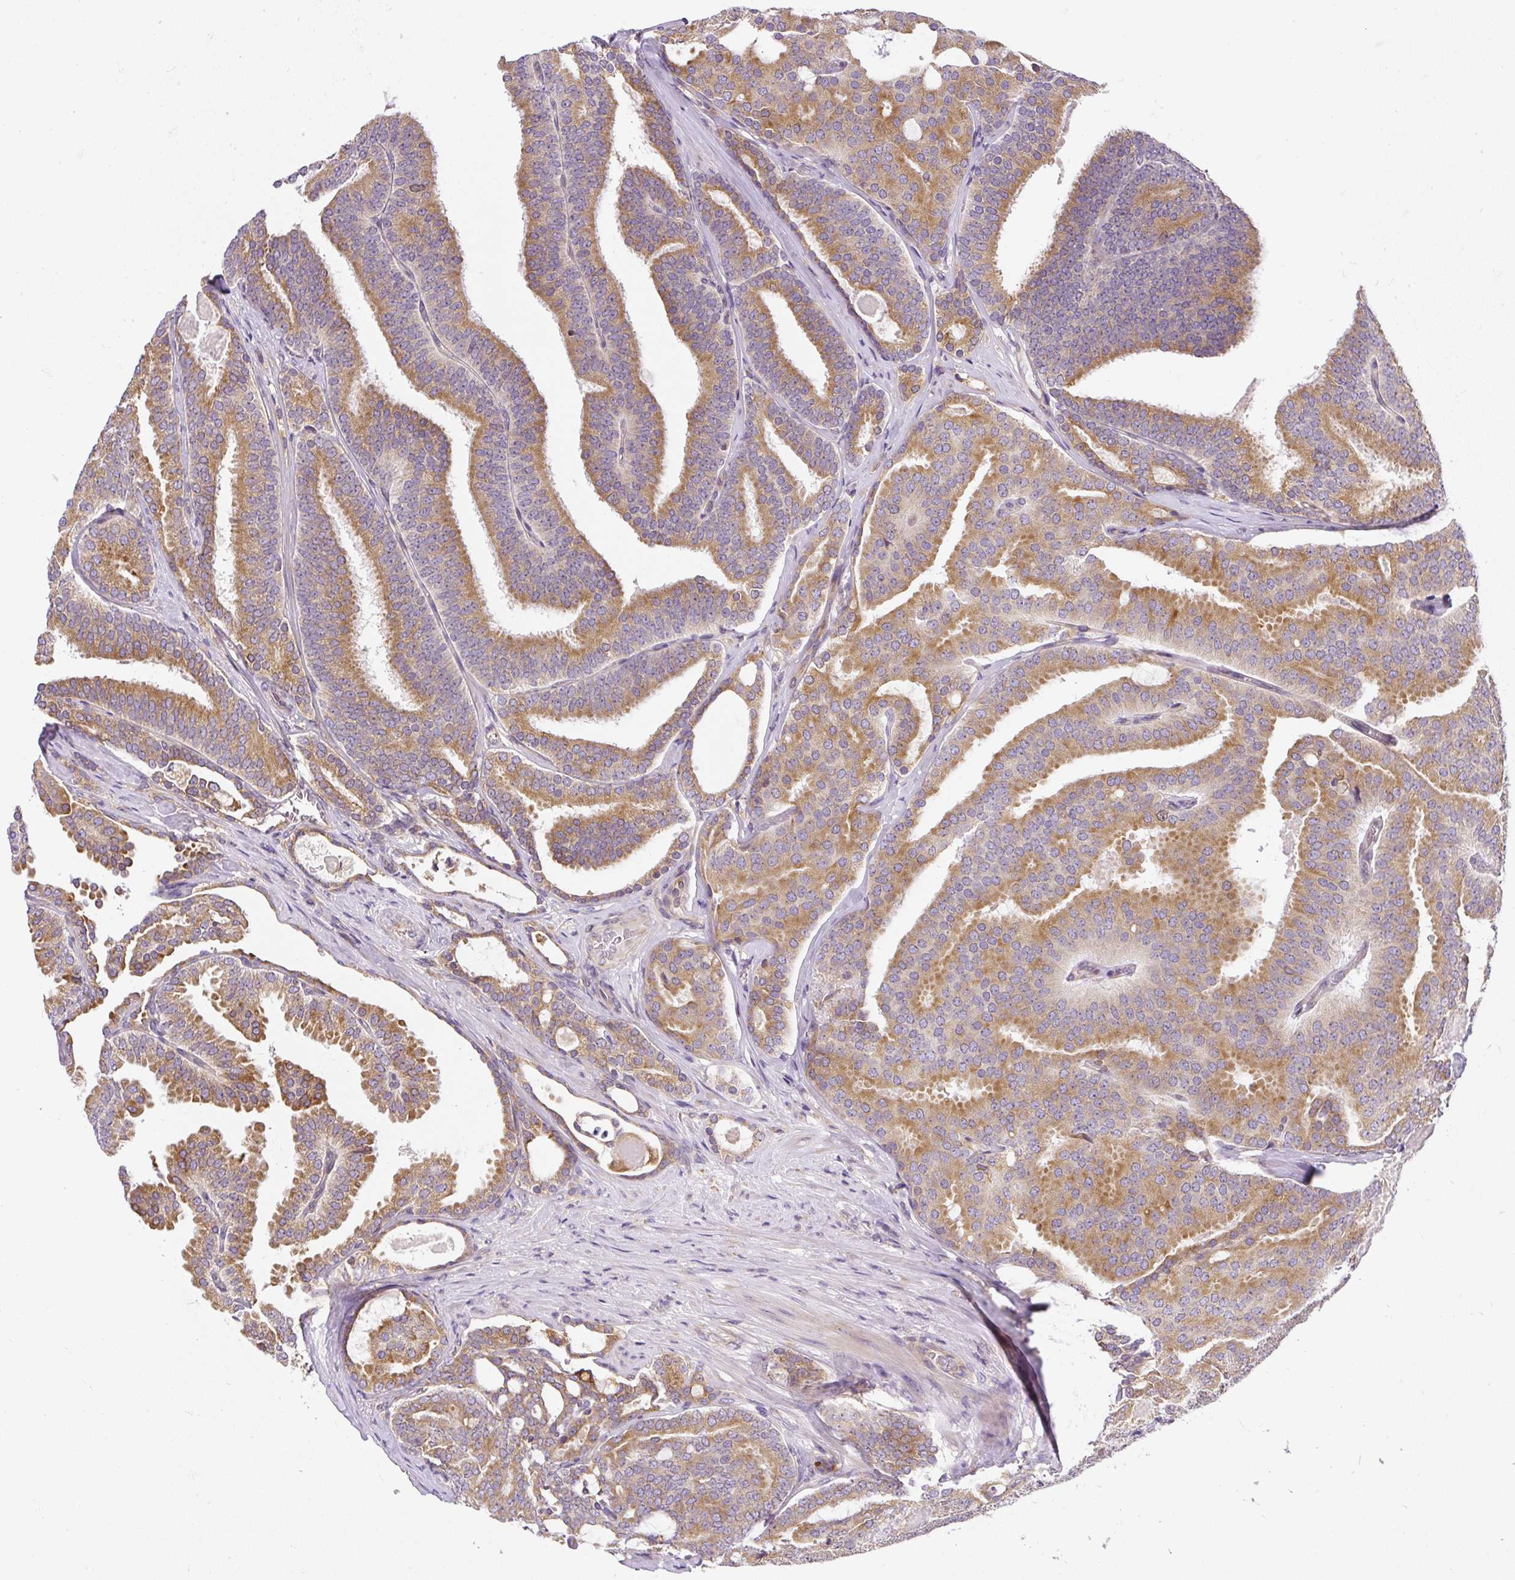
{"staining": {"intensity": "moderate", "quantity": ">75%", "location": "cytoplasmic/membranous"}, "tissue": "prostate cancer", "cell_type": "Tumor cells", "image_type": "cancer", "snomed": [{"axis": "morphology", "description": "Adenocarcinoma, High grade"}, {"axis": "topography", "description": "Prostate"}], "caption": "About >75% of tumor cells in human prostate cancer (adenocarcinoma (high-grade)) show moderate cytoplasmic/membranous protein positivity as visualized by brown immunohistochemical staining.", "gene": "CYP20A1", "patient": {"sex": "male", "age": 65}}